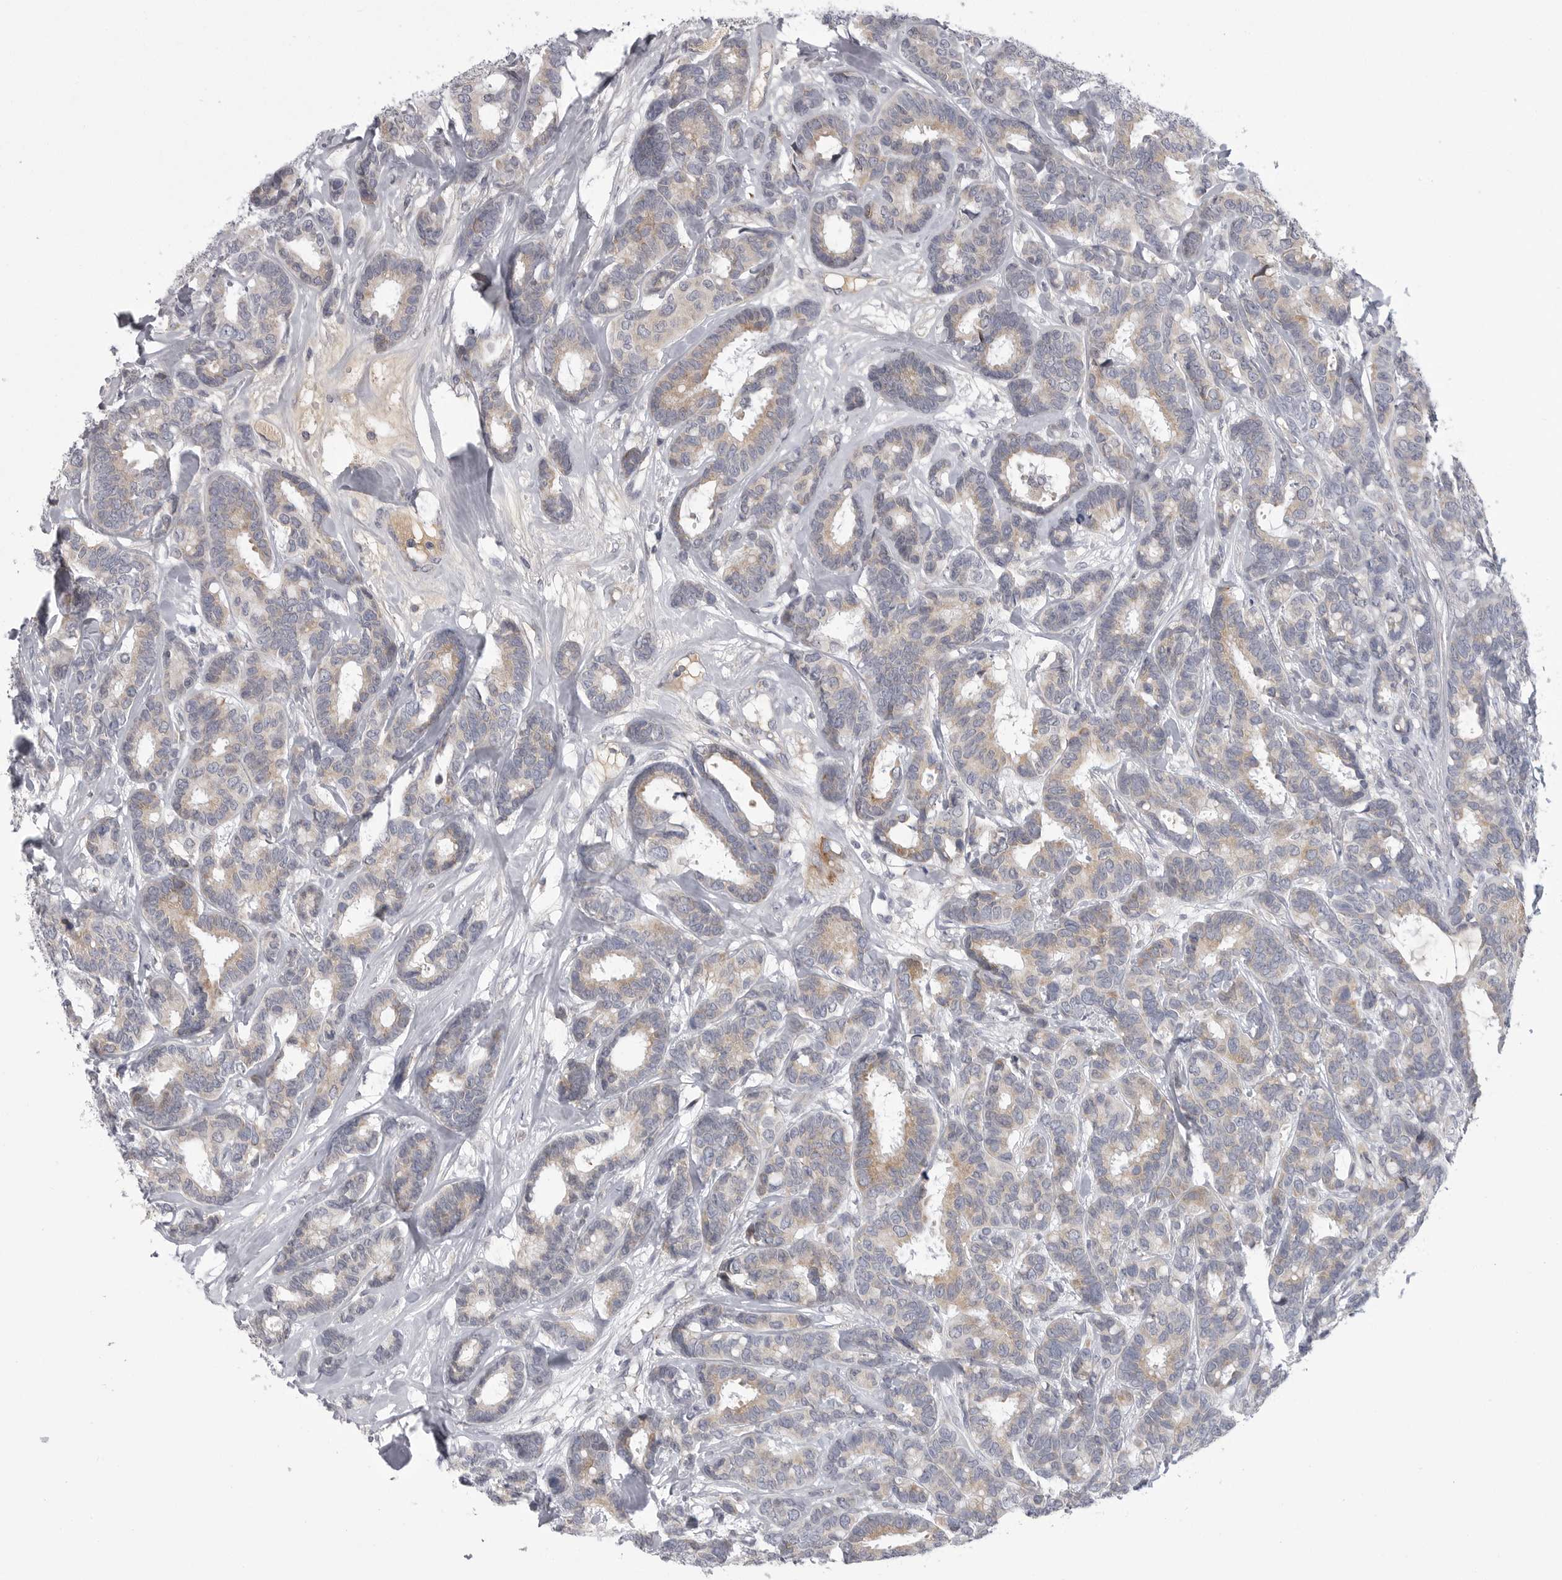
{"staining": {"intensity": "weak", "quantity": "25%-75%", "location": "cytoplasmic/membranous"}, "tissue": "breast cancer", "cell_type": "Tumor cells", "image_type": "cancer", "snomed": [{"axis": "morphology", "description": "Duct carcinoma"}, {"axis": "topography", "description": "Breast"}], "caption": "Breast intraductal carcinoma stained for a protein reveals weak cytoplasmic/membranous positivity in tumor cells.", "gene": "FKBP2", "patient": {"sex": "female", "age": 87}}